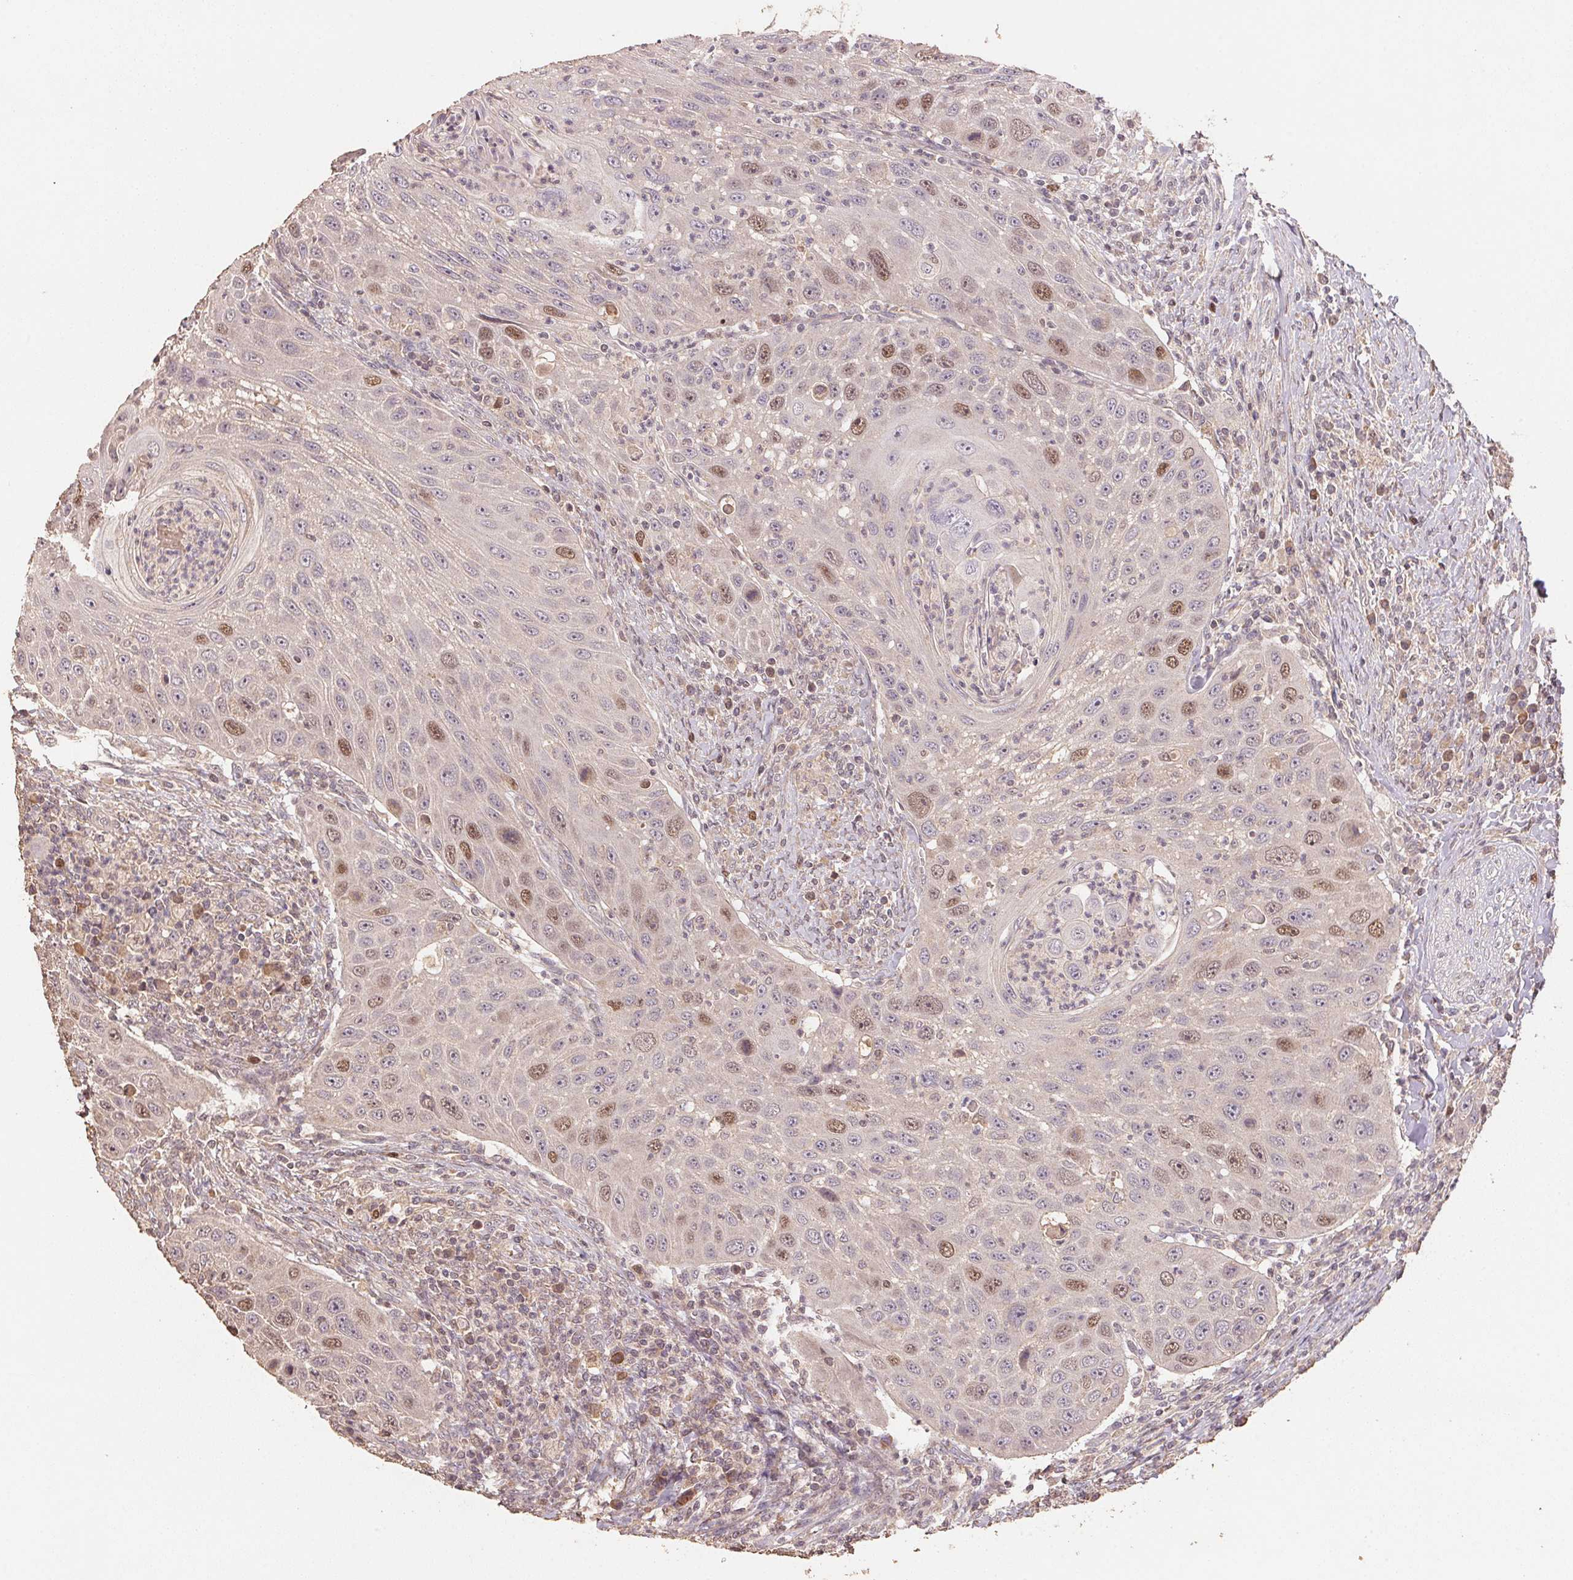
{"staining": {"intensity": "moderate", "quantity": "<25%", "location": "nuclear"}, "tissue": "head and neck cancer", "cell_type": "Tumor cells", "image_type": "cancer", "snomed": [{"axis": "morphology", "description": "Squamous cell carcinoma, NOS"}, {"axis": "topography", "description": "Head-Neck"}], "caption": "The micrograph shows immunohistochemical staining of head and neck cancer. There is moderate nuclear staining is seen in about <25% of tumor cells. Using DAB (3,3'-diaminobenzidine) (brown) and hematoxylin (blue) stains, captured at high magnification using brightfield microscopy.", "gene": "CENPF", "patient": {"sex": "male", "age": 69}}